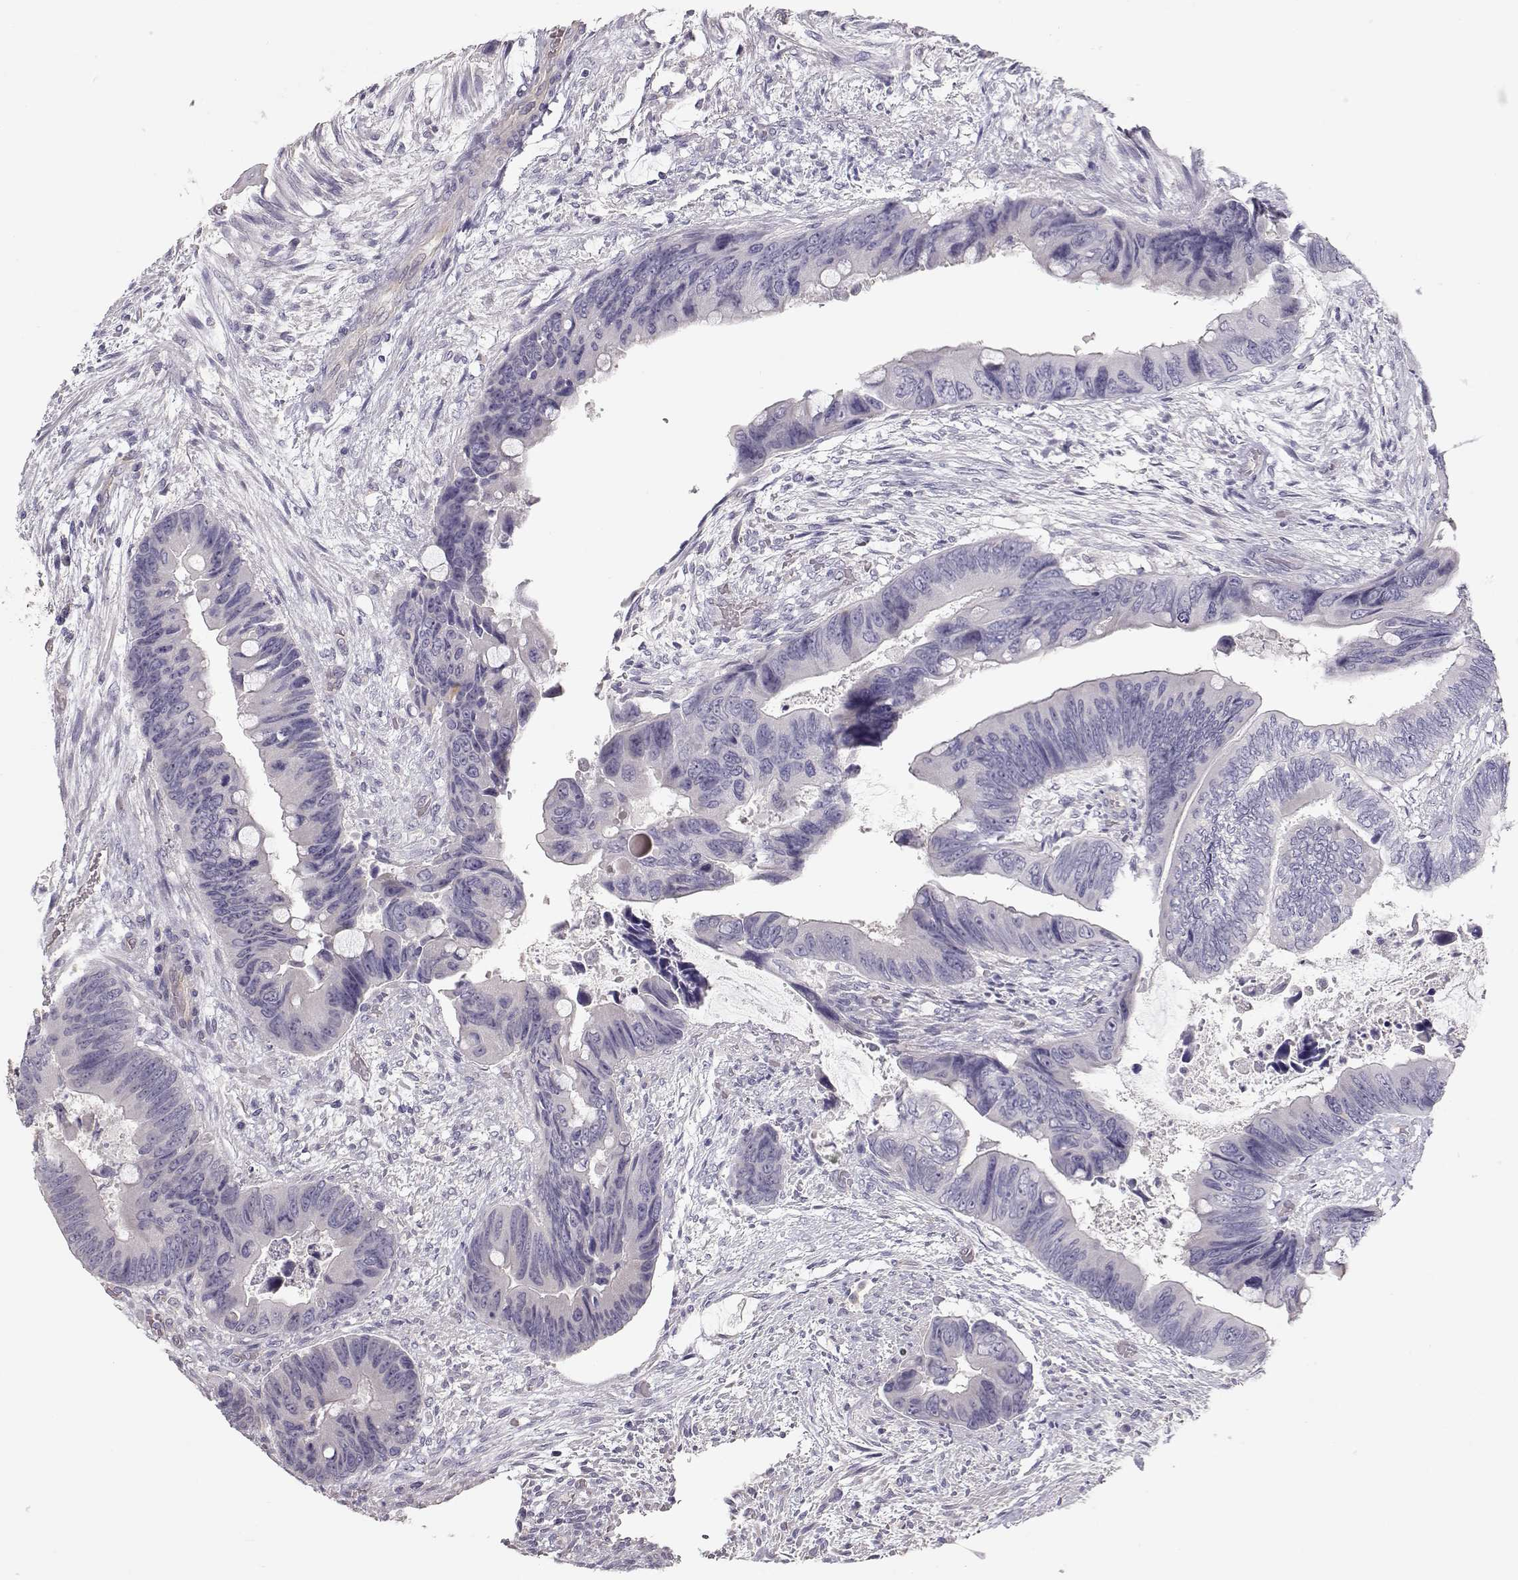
{"staining": {"intensity": "negative", "quantity": "none", "location": "none"}, "tissue": "colorectal cancer", "cell_type": "Tumor cells", "image_type": "cancer", "snomed": [{"axis": "morphology", "description": "Adenocarcinoma, NOS"}, {"axis": "topography", "description": "Rectum"}], "caption": "Adenocarcinoma (colorectal) was stained to show a protein in brown. There is no significant expression in tumor cells.", "gene": "SLC18A1", "patient": {"sex": "male", "age": 63}}